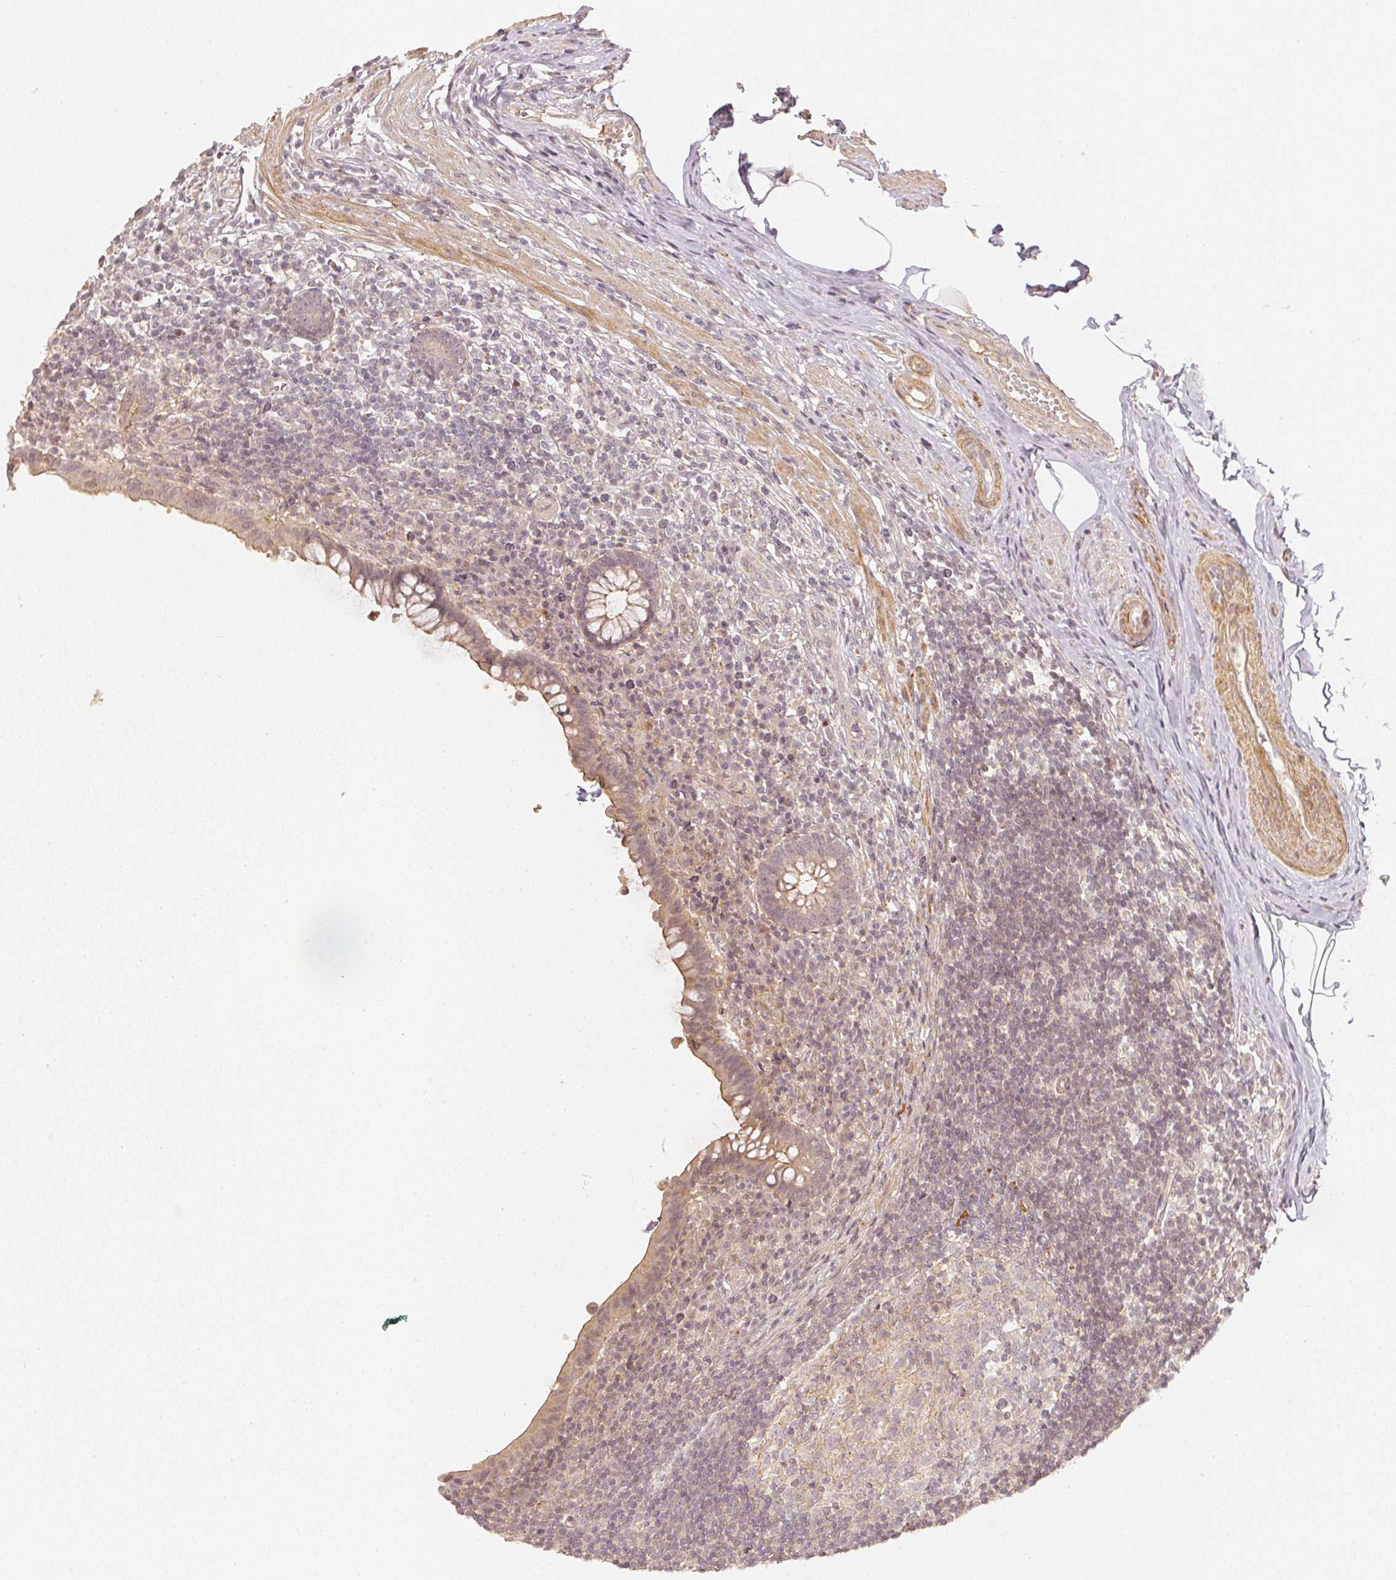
{"staining": {"intensity": "negative", "quantity": "none", "location": "none"}, "tissue": "appendix", "cell_type": "Glandular cells", "image_type": "normal", "snomed": [{"axis": "morphology", "description": "Normal tissue, NOS"}, {"axis": "topography", "description": "Appendix"}], "caption": "The IHC histopathology image has no significant expression in glandular cells of appendix. (DAB immunohistochemistry (IHC), high magnification).", "gene": "SERPINE1", "patient": {"sex": "female", "age": 56}}